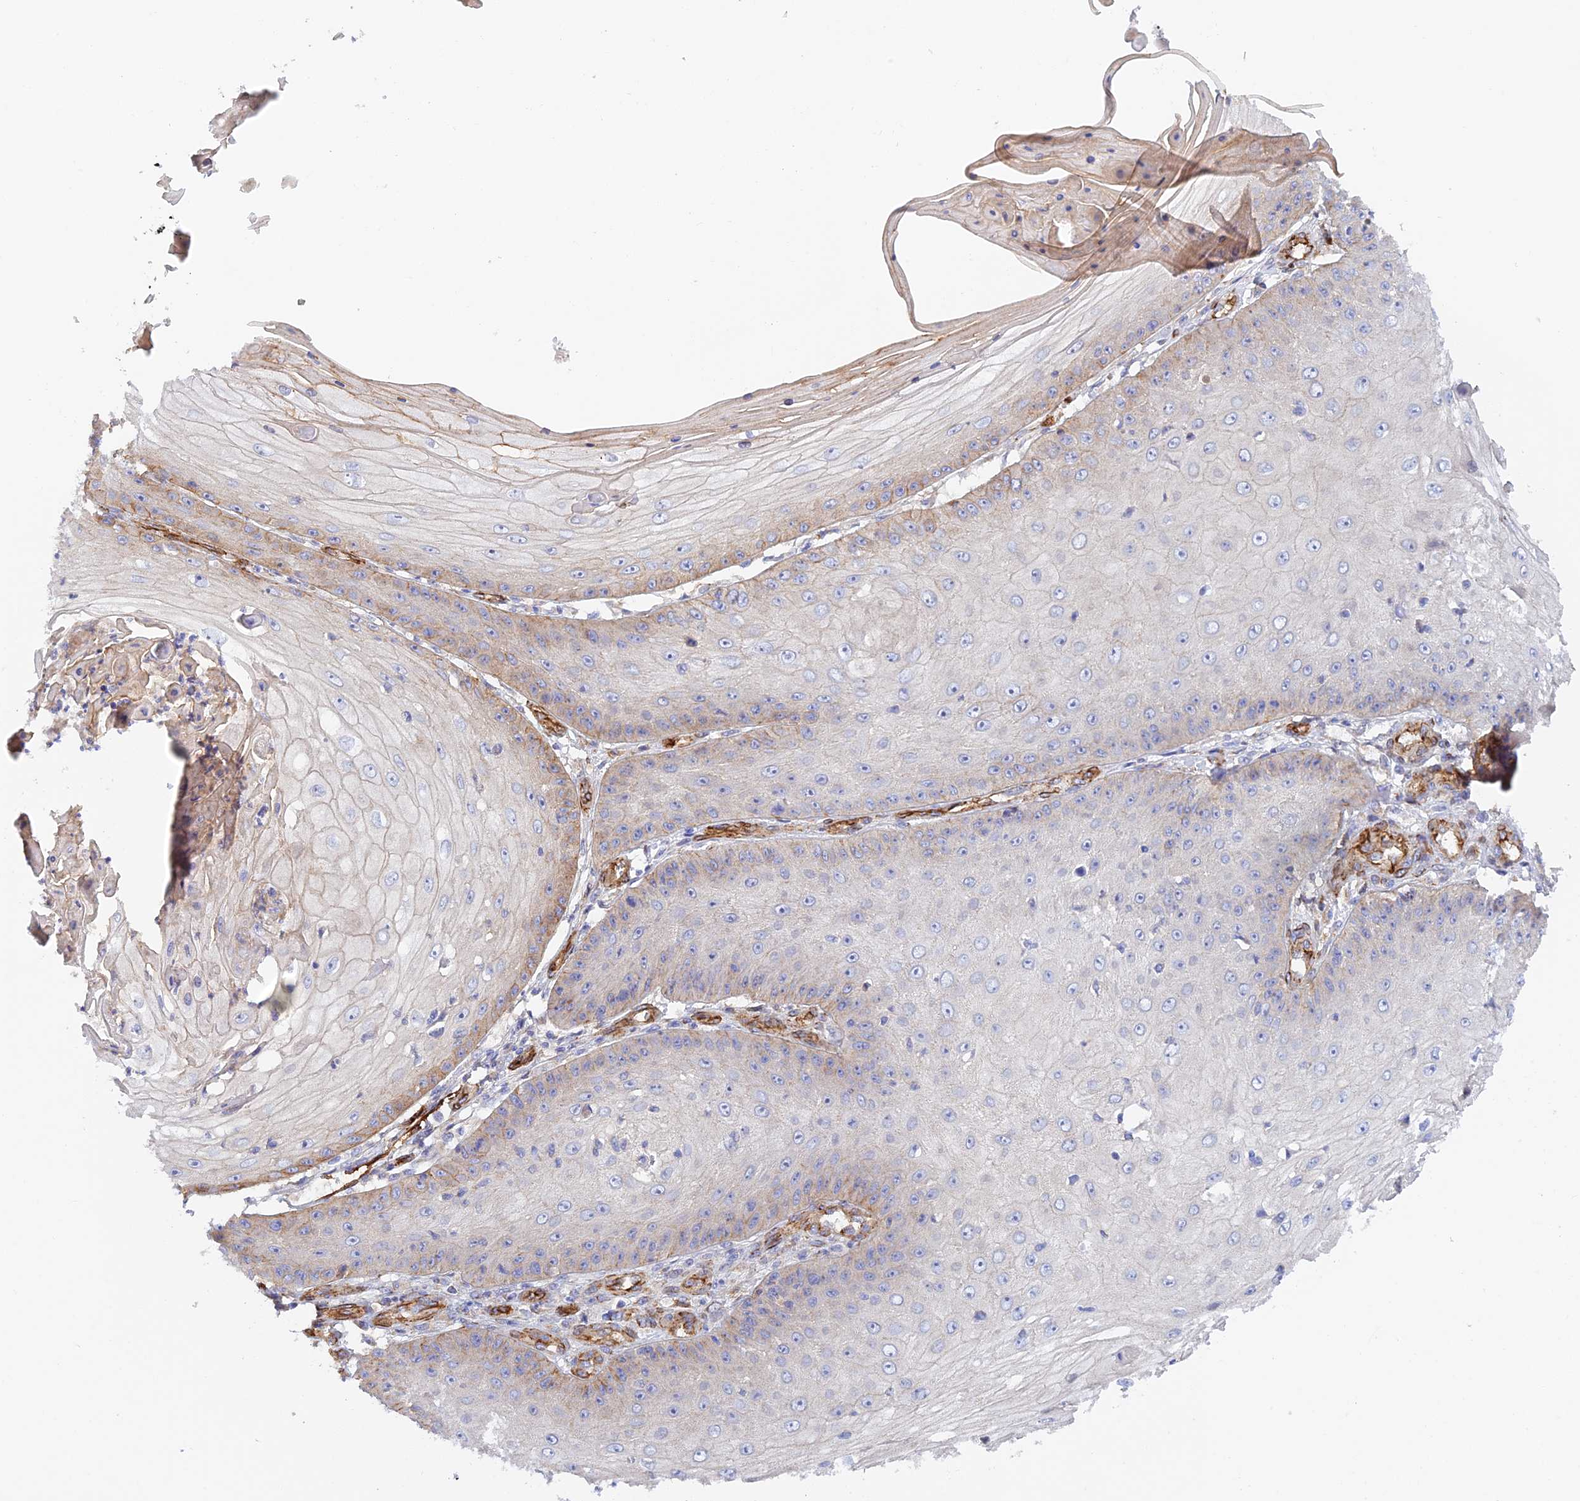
{"staining": {"intensity": "moderate", "quantity": "<25%", "location": "cytoplasmic/membranous"}, "tissue": "skin cancer", "cell_type": "Tumor cells", "image_type": "cancer", "snomed": [{"axis": "morphology", "description": "Squamous cell carcinoma, NOS"}, {"axis": "topography", "description": "Skin"}], "caption": "Immunohistochemical staining of squamous cell carcinoma (skin) reveals low levels of moderate cytoplasmic/membranous protein staining in approximately <25% of tumor cells.", "gene": "MYO9A", "patient": {"sex": "male", "age": 70}}